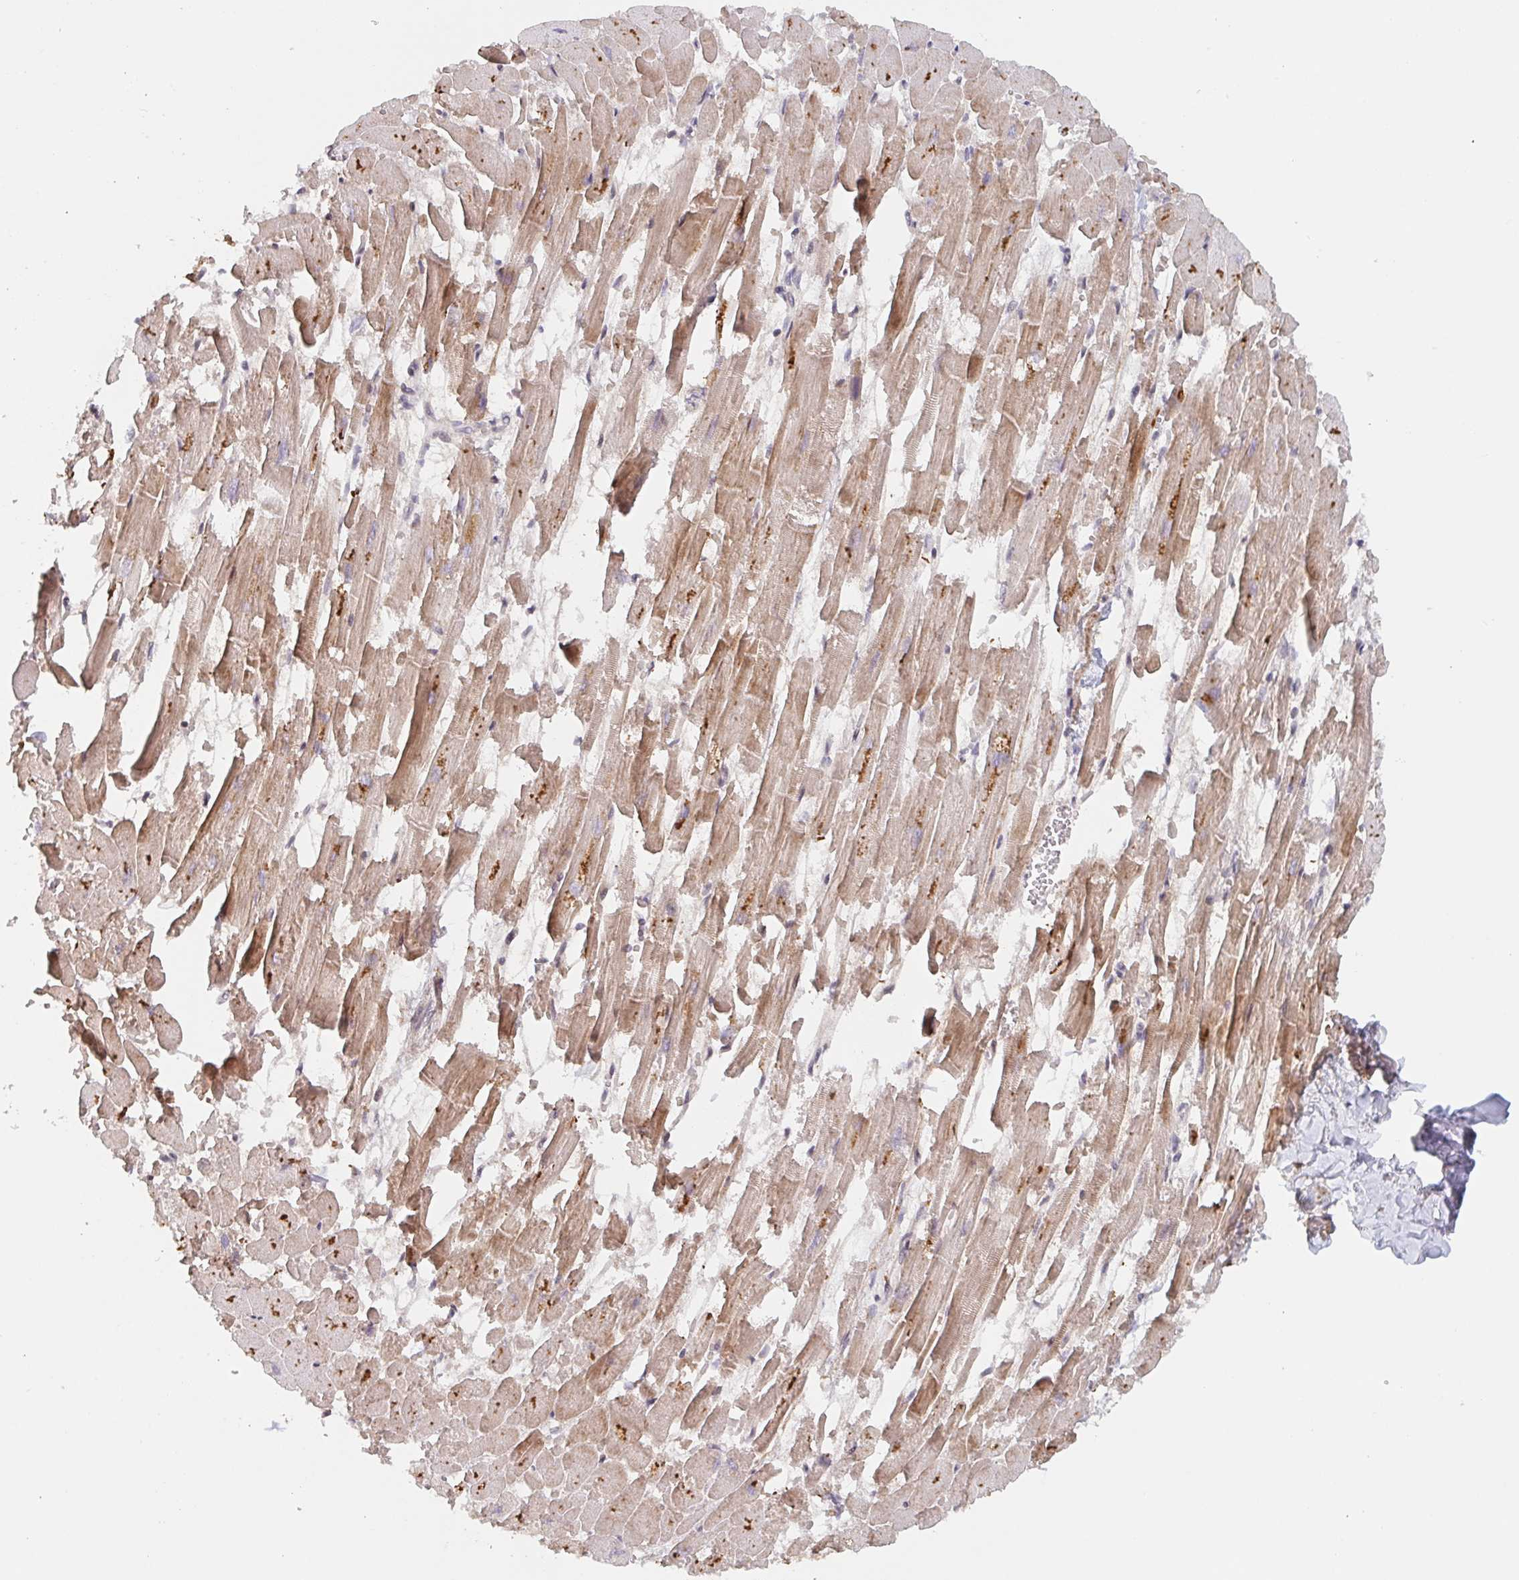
{"staining": {"intensity": "moderate", "quantity": ">75%", "location": "cytoplasmic/membranous"}, "tissue": "heart muscle", "cell_type": "Cardiomyocytes", "image_type": "normal", "snomed": [{"axis": "morphology", "description": "Normal tissue, NOS"}, {"axis": "topography", "description": "Heart"}], "caption": "About >75% of cardiomyocytes in normal heart muscle demonstrate moderate cytoplasmic/membranous protein positivity as visualized by brown immunohistochemical staining.", "gene": "DCST1", "patient": {"sex": "female", "age": 52}}